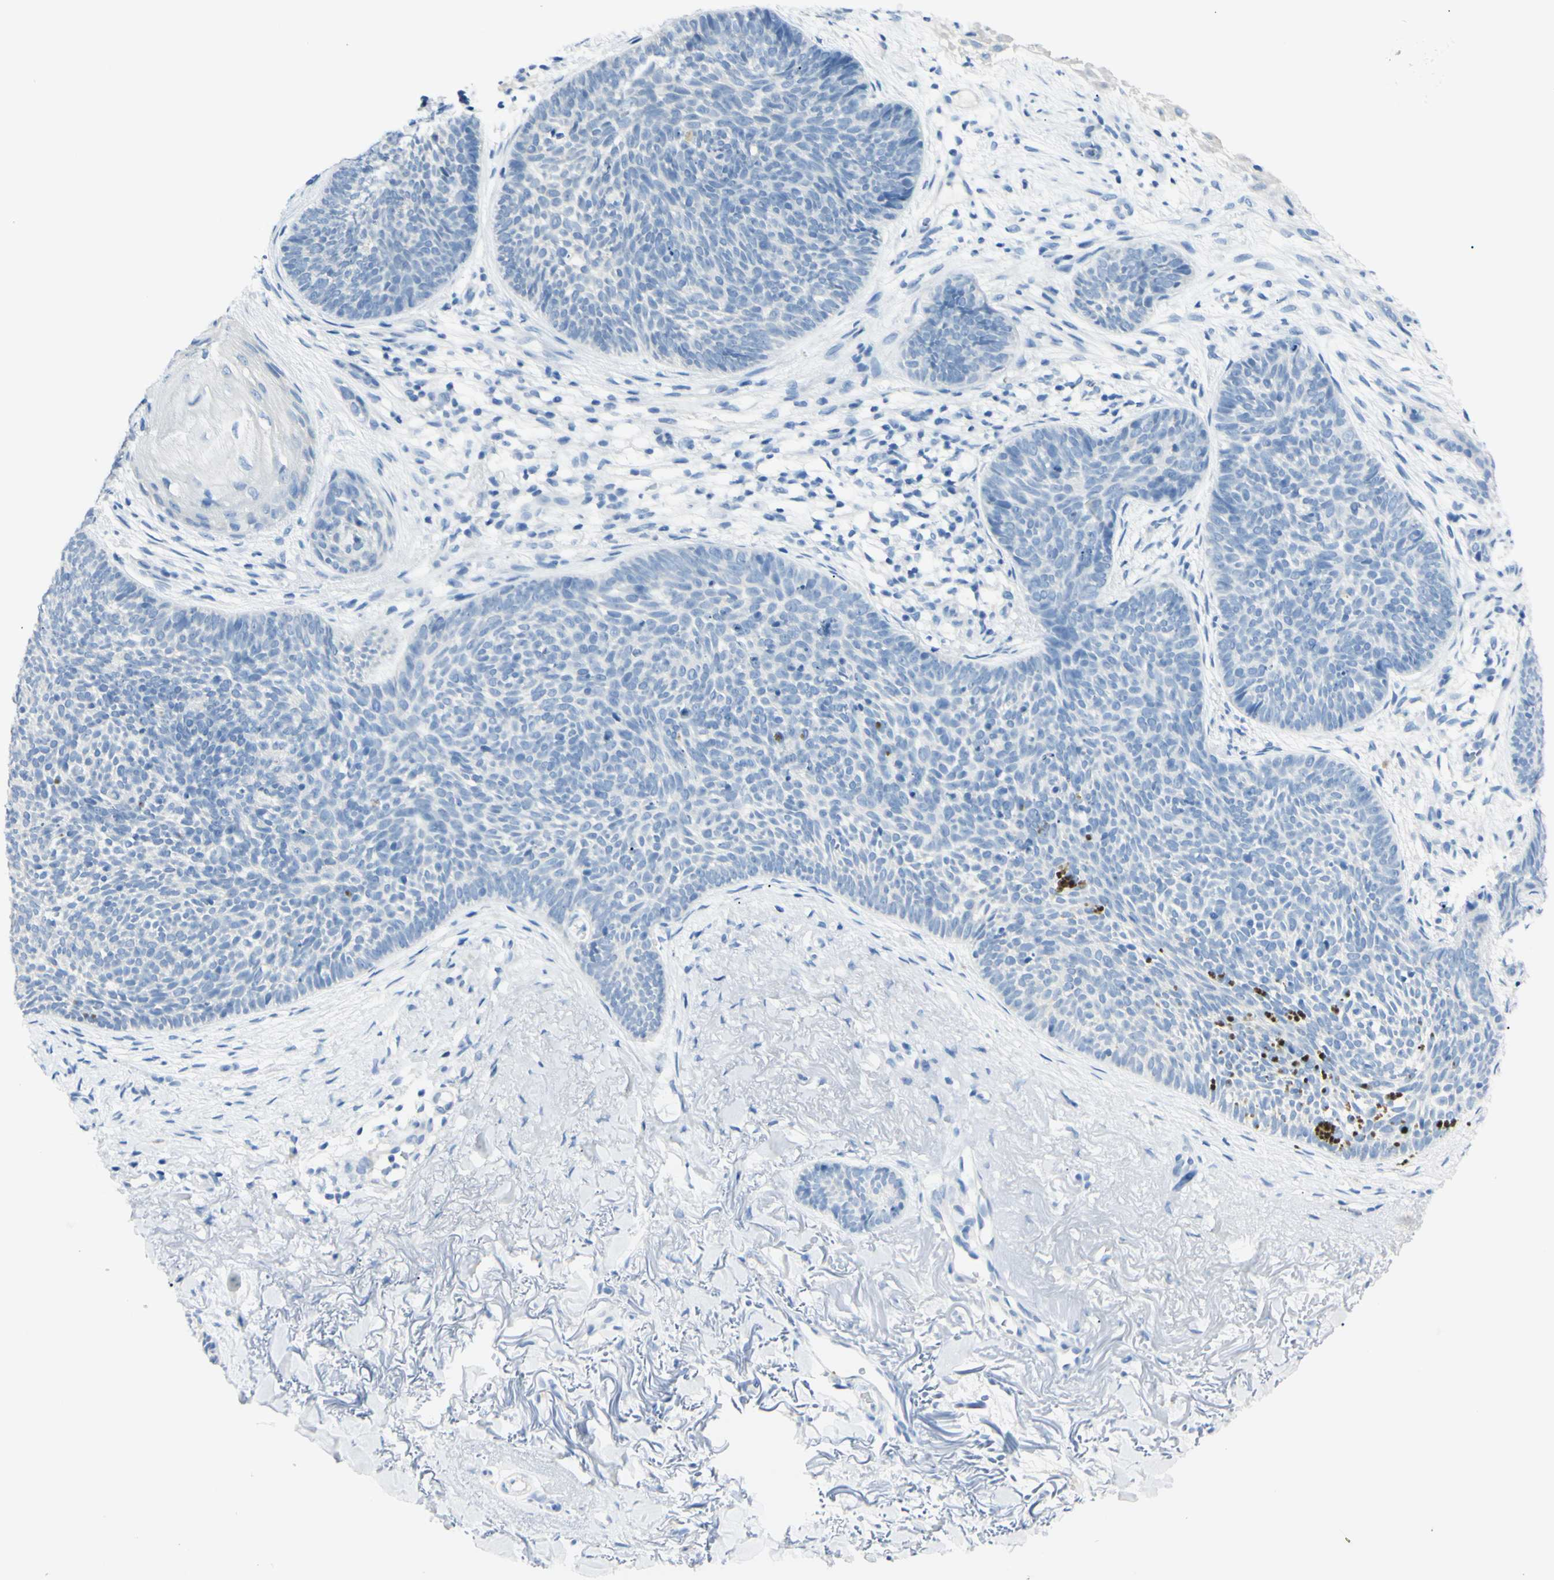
{"staining": {"intensity": "negative", "quantity": "none", "location": "none"}, "tissue": "skin cancer", "cell_type": "Tumor cells", "image_type": "cancer", "snomed": [{"axis": "morphology", "description": "Basal cell carcinoma"}, {"axis": "topography", "description": "Skin"}], "caption": "Human skin basal cell carcinoma stained for a protein using immunohistochemistry (IHC) demonstrates no expression in tumor cells.", "gene": "FOLH1", "patient": {"sex": "female", "age": 70}}